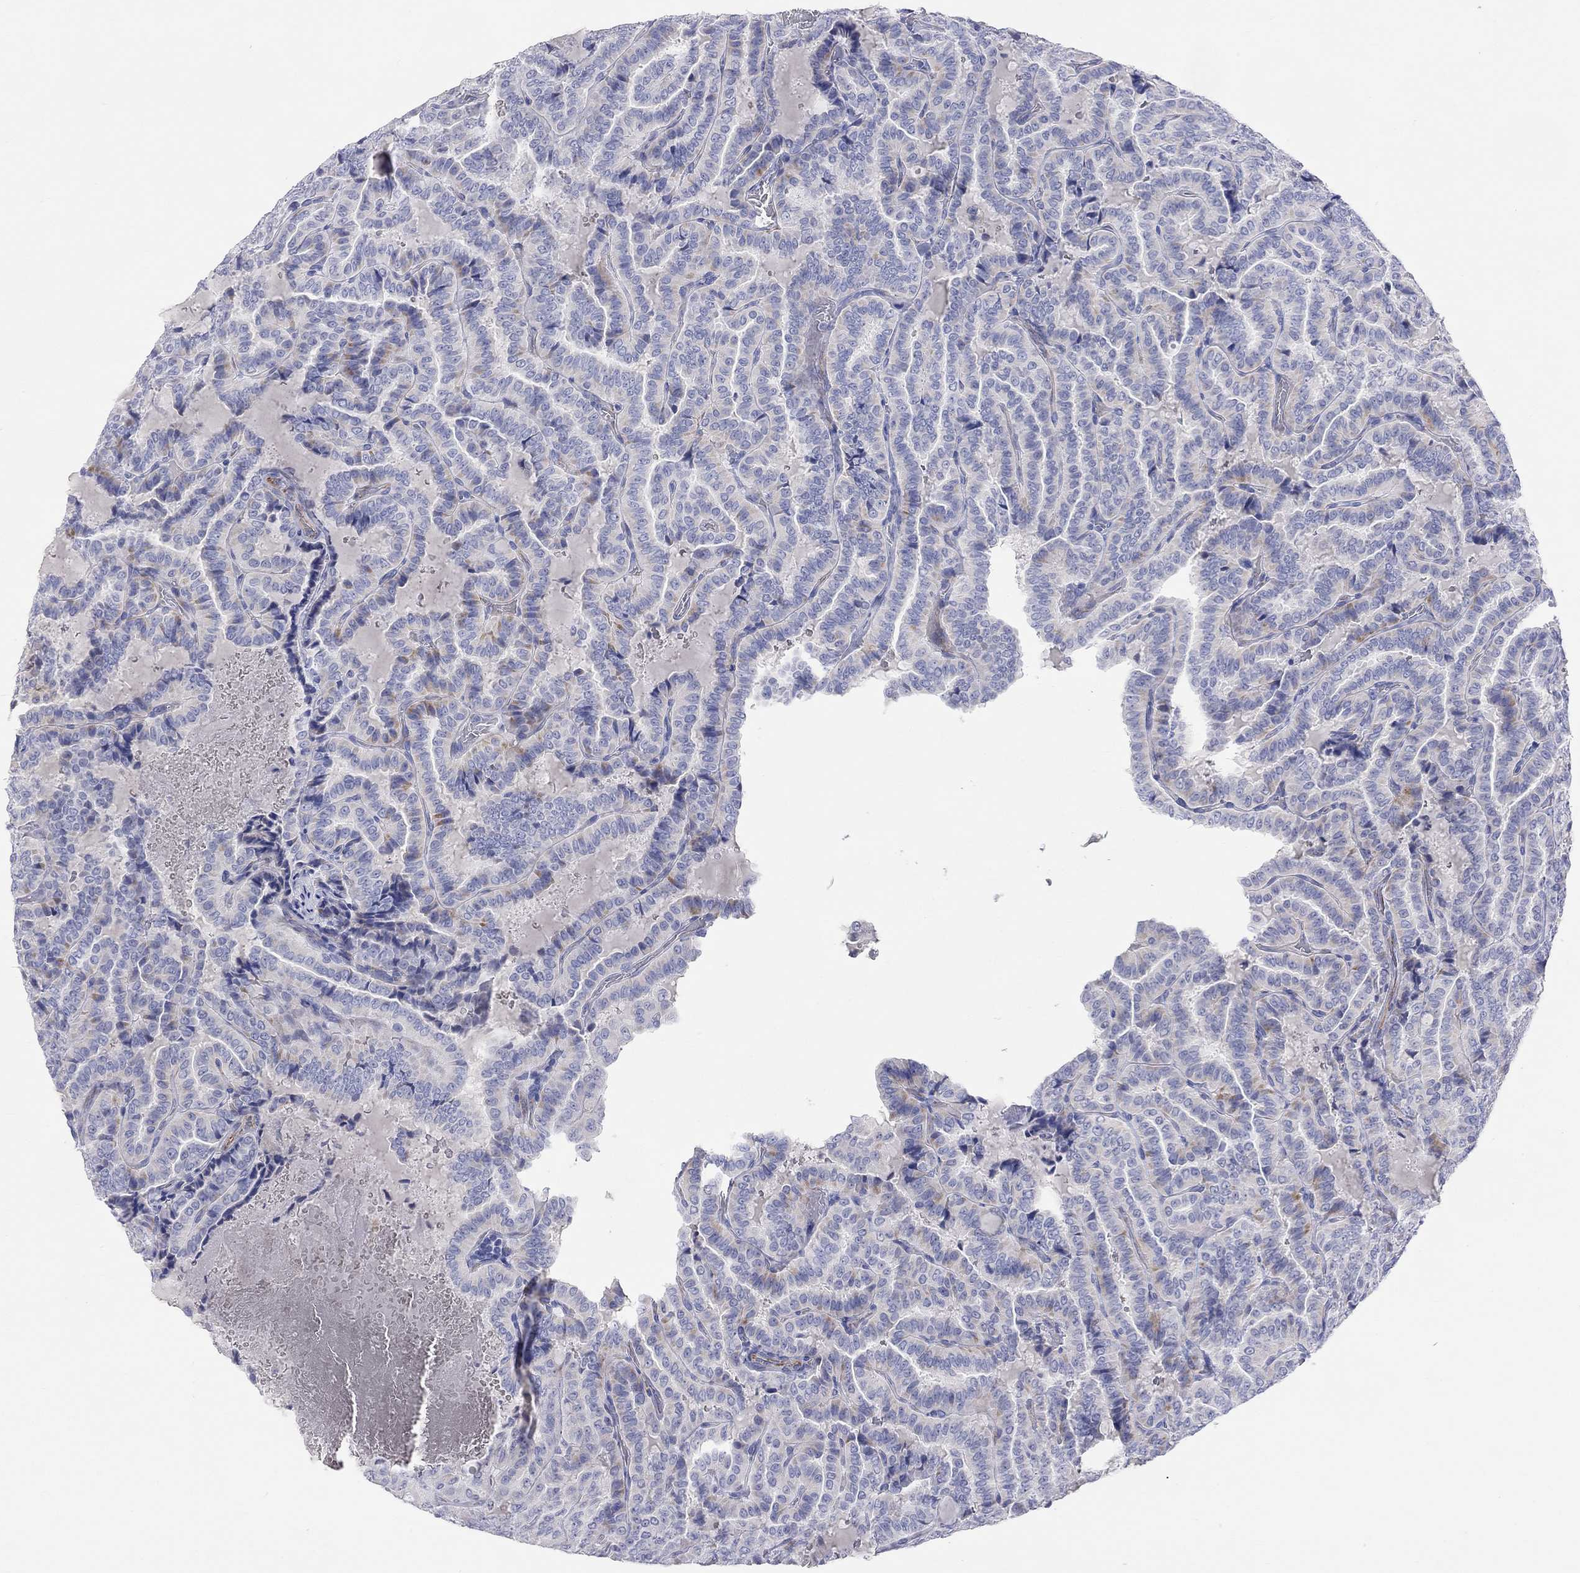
{"staining": {"intensity": "negative", "quantity": "none", "location": "none"}, "tissue": "thyroid cancer", "cell_type": "Tumor cells", "image_type": "cancer", "snomed": [{"axis": "morphology", "description": "Papillary adenocarcinoma, NOS"}, {"axis": "topography", "description": "Thyroid gland"}], "caption": "Protein analysis of thyroid papillary adenocarcinoma shows no significant positivity in tumor cells. Nuclei are stained in blue.", "gene": "PCDHGC5", "patient": {"sex": "female", "age": 39}}